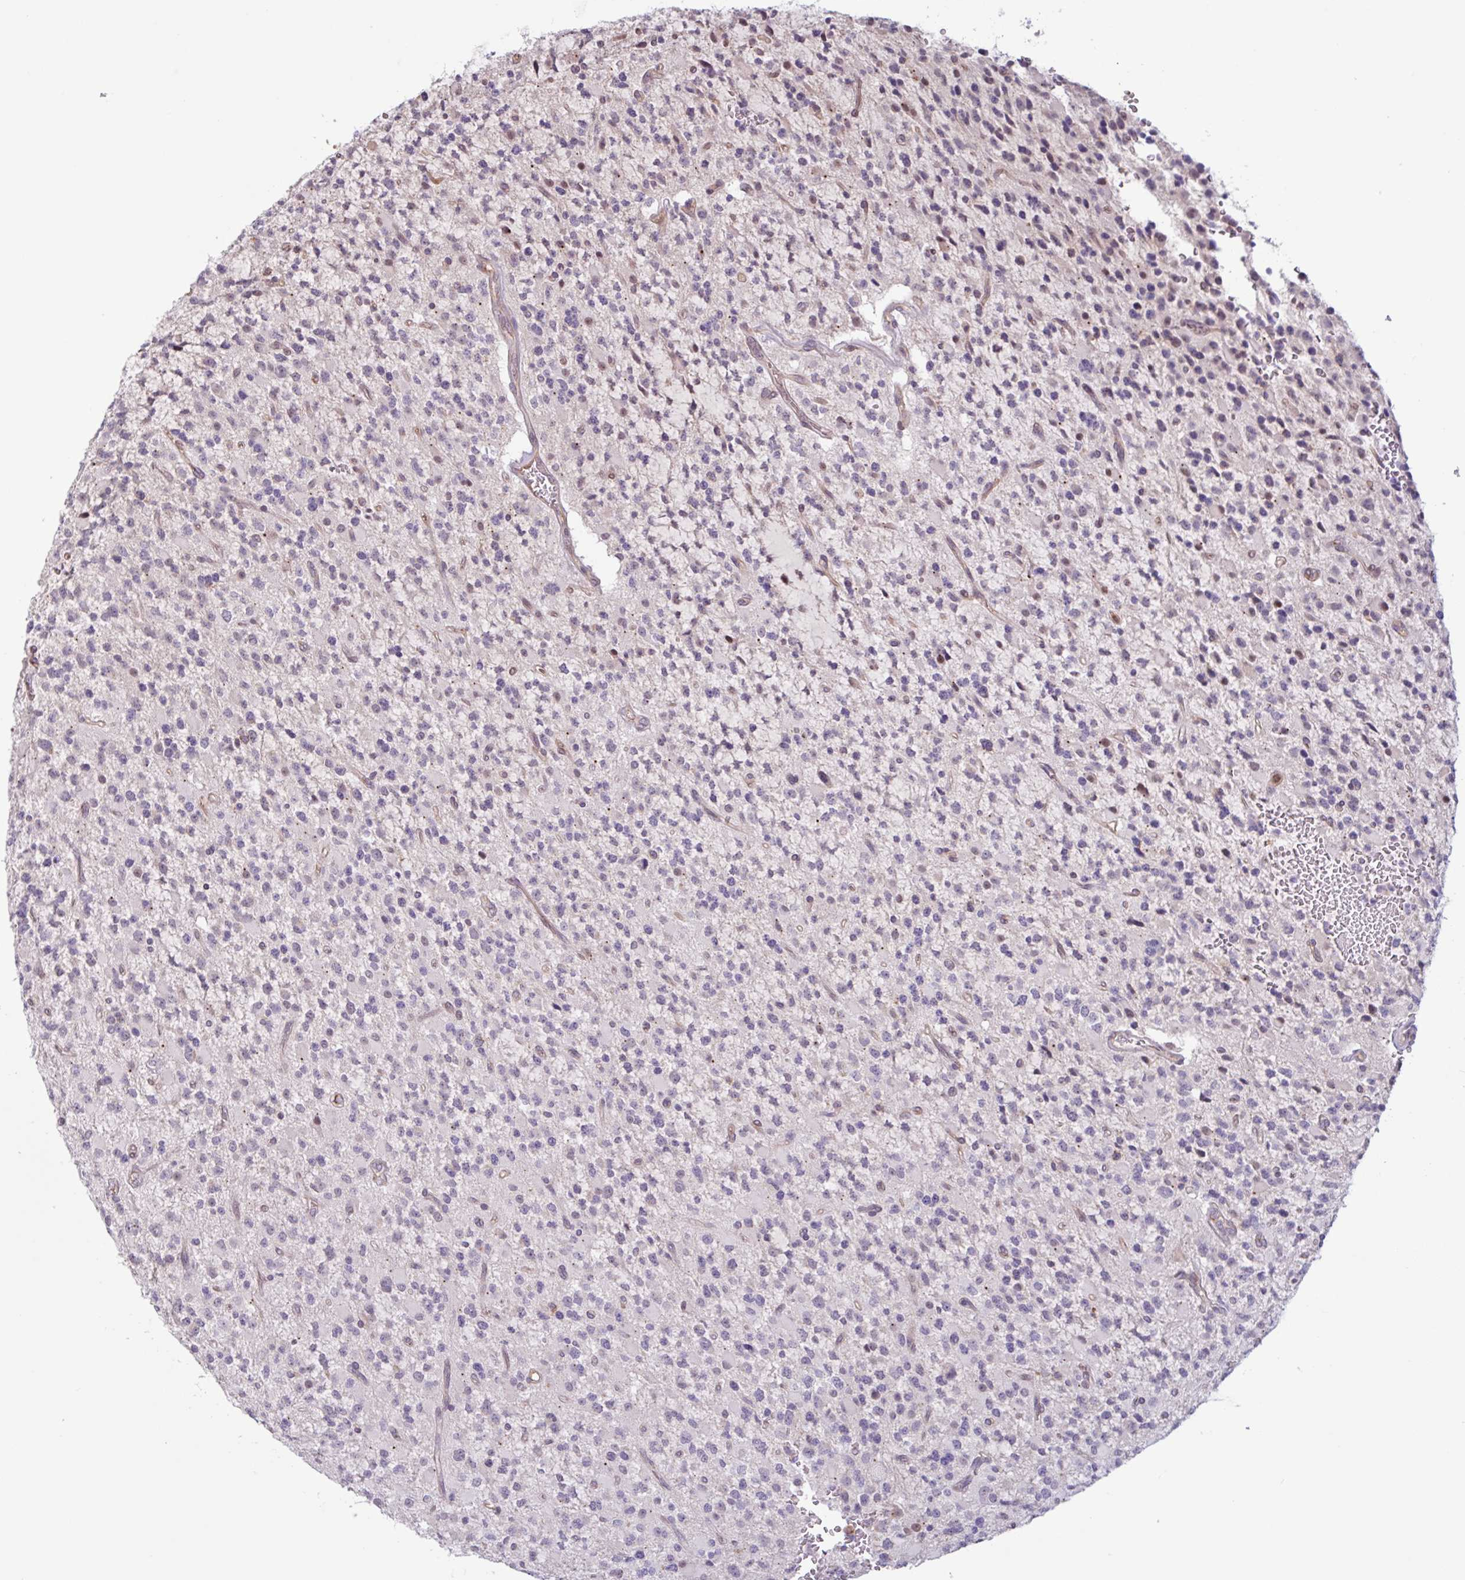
{"staining": {"intensity": "negative", "quantity": "none", "location": "none"}, "tissue": "glioma", "cell_type": "Tumor cells", "image_type": "cancer", "snomed": [{"axis": "morphology", "description": "Glioma, malignant, High grade"}, {"axis": "topography", "description": "Brain"}], "caption": "Histopathology image shows no significant protein positivity in tumor cells of glioma. Nuclei are stained in blue.", "gene": "TAF1D", "patient": {"sex": "male", "age": 34}}